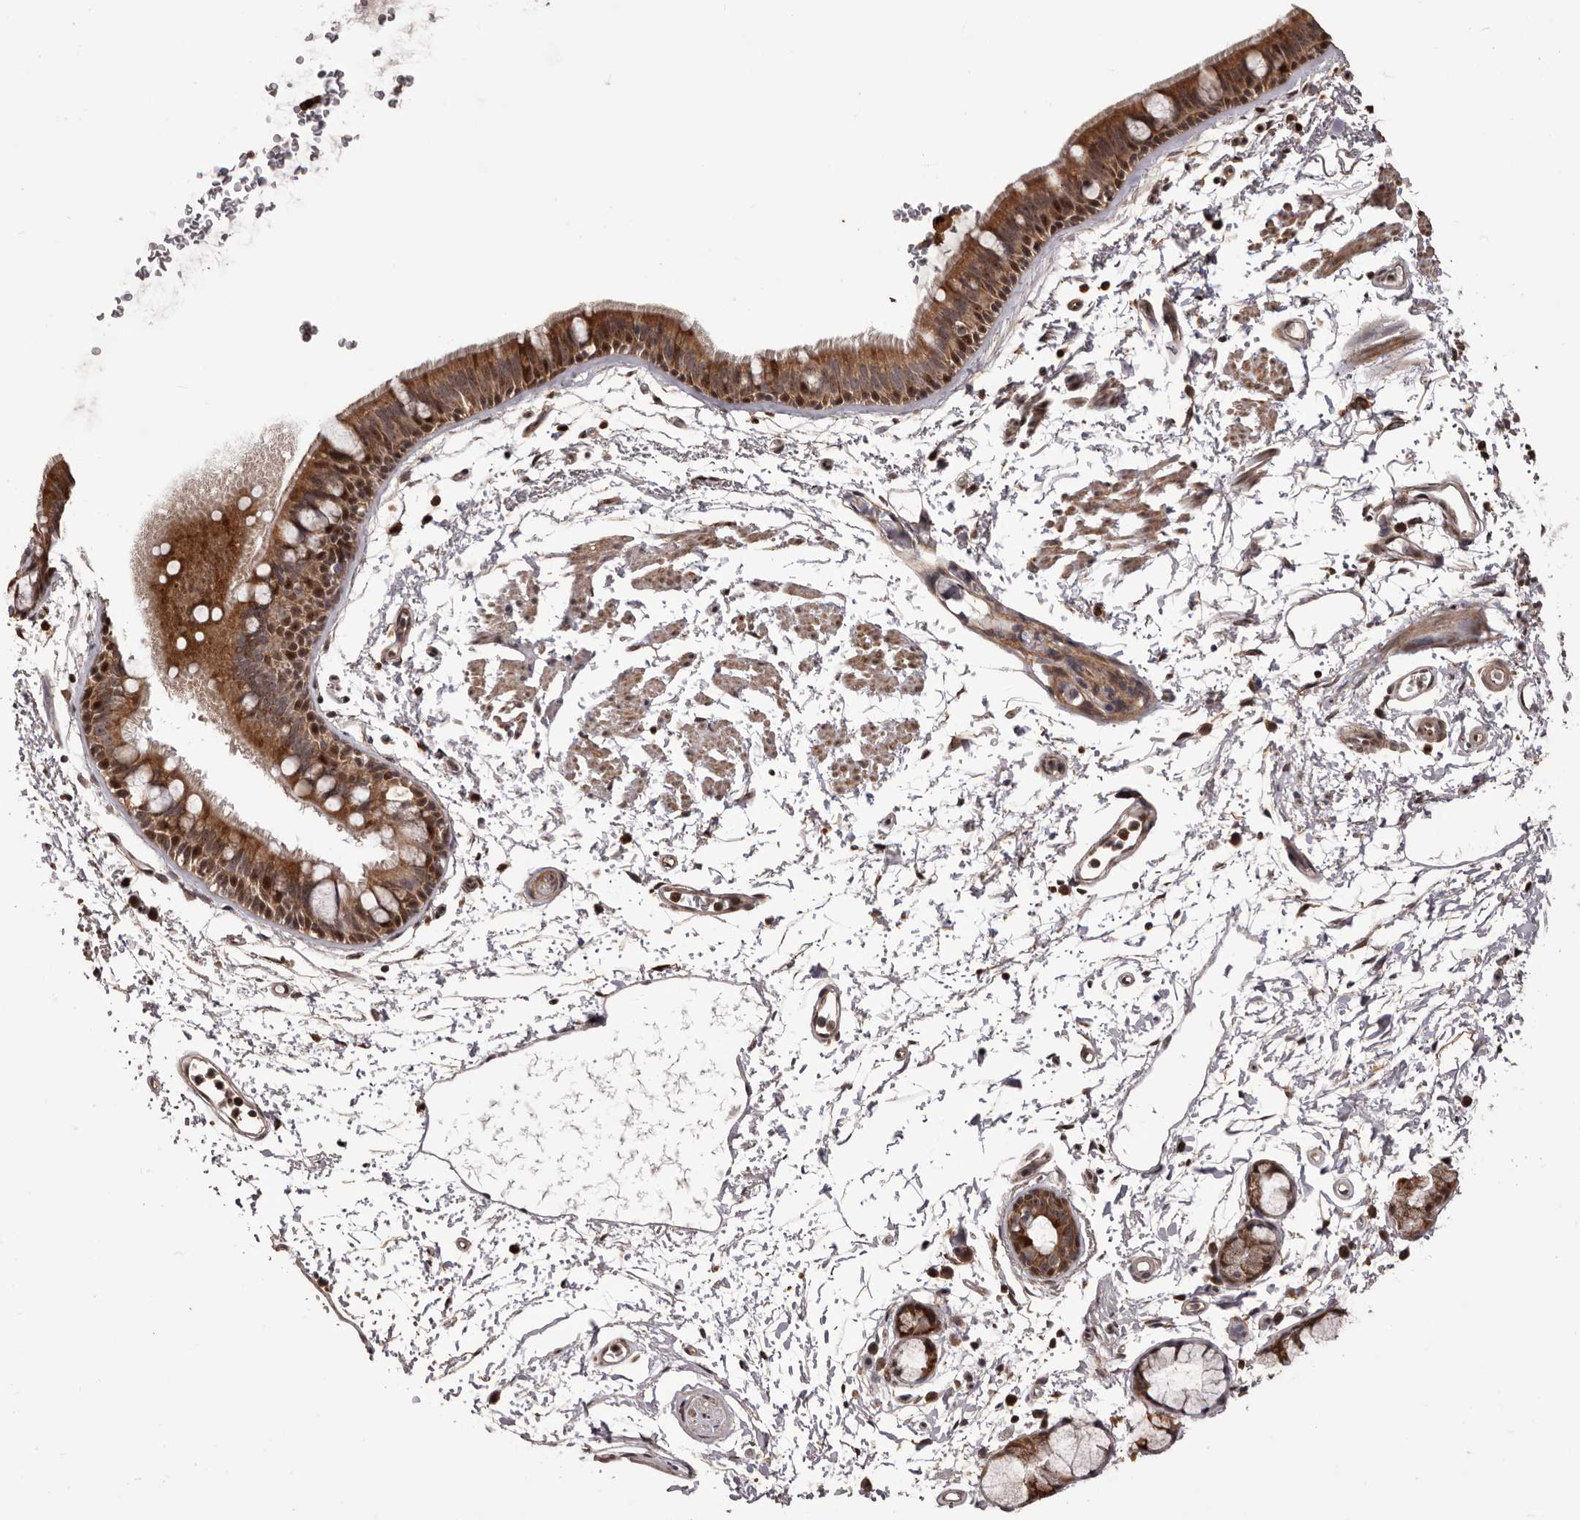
{"staining": {"intensity": "strong", "quantity": ">75%", "location": "cytoplasmic/membranous"}, "tissue": "bronchus", "cell_type": "Respiratory epithelial cells", "image_type": "normal", "snomed": [{"axis": "morphology", "description": "Normal tissue, NOS"}, {"axis": "topography", "description": "Lymph node"}, {"axis": "topography", "description": "Bronchus"}], "caption": "This micrograph shows benign bronchus stained with IHC to label a protein in brown. The cytoplasmic/membranous of respiratory epithelial cells show strong positivity for the protein. Nuclei are counter-stained blue.", "gene": "ZCCHC7", "patient": {"sex": "female", "age": 70}}